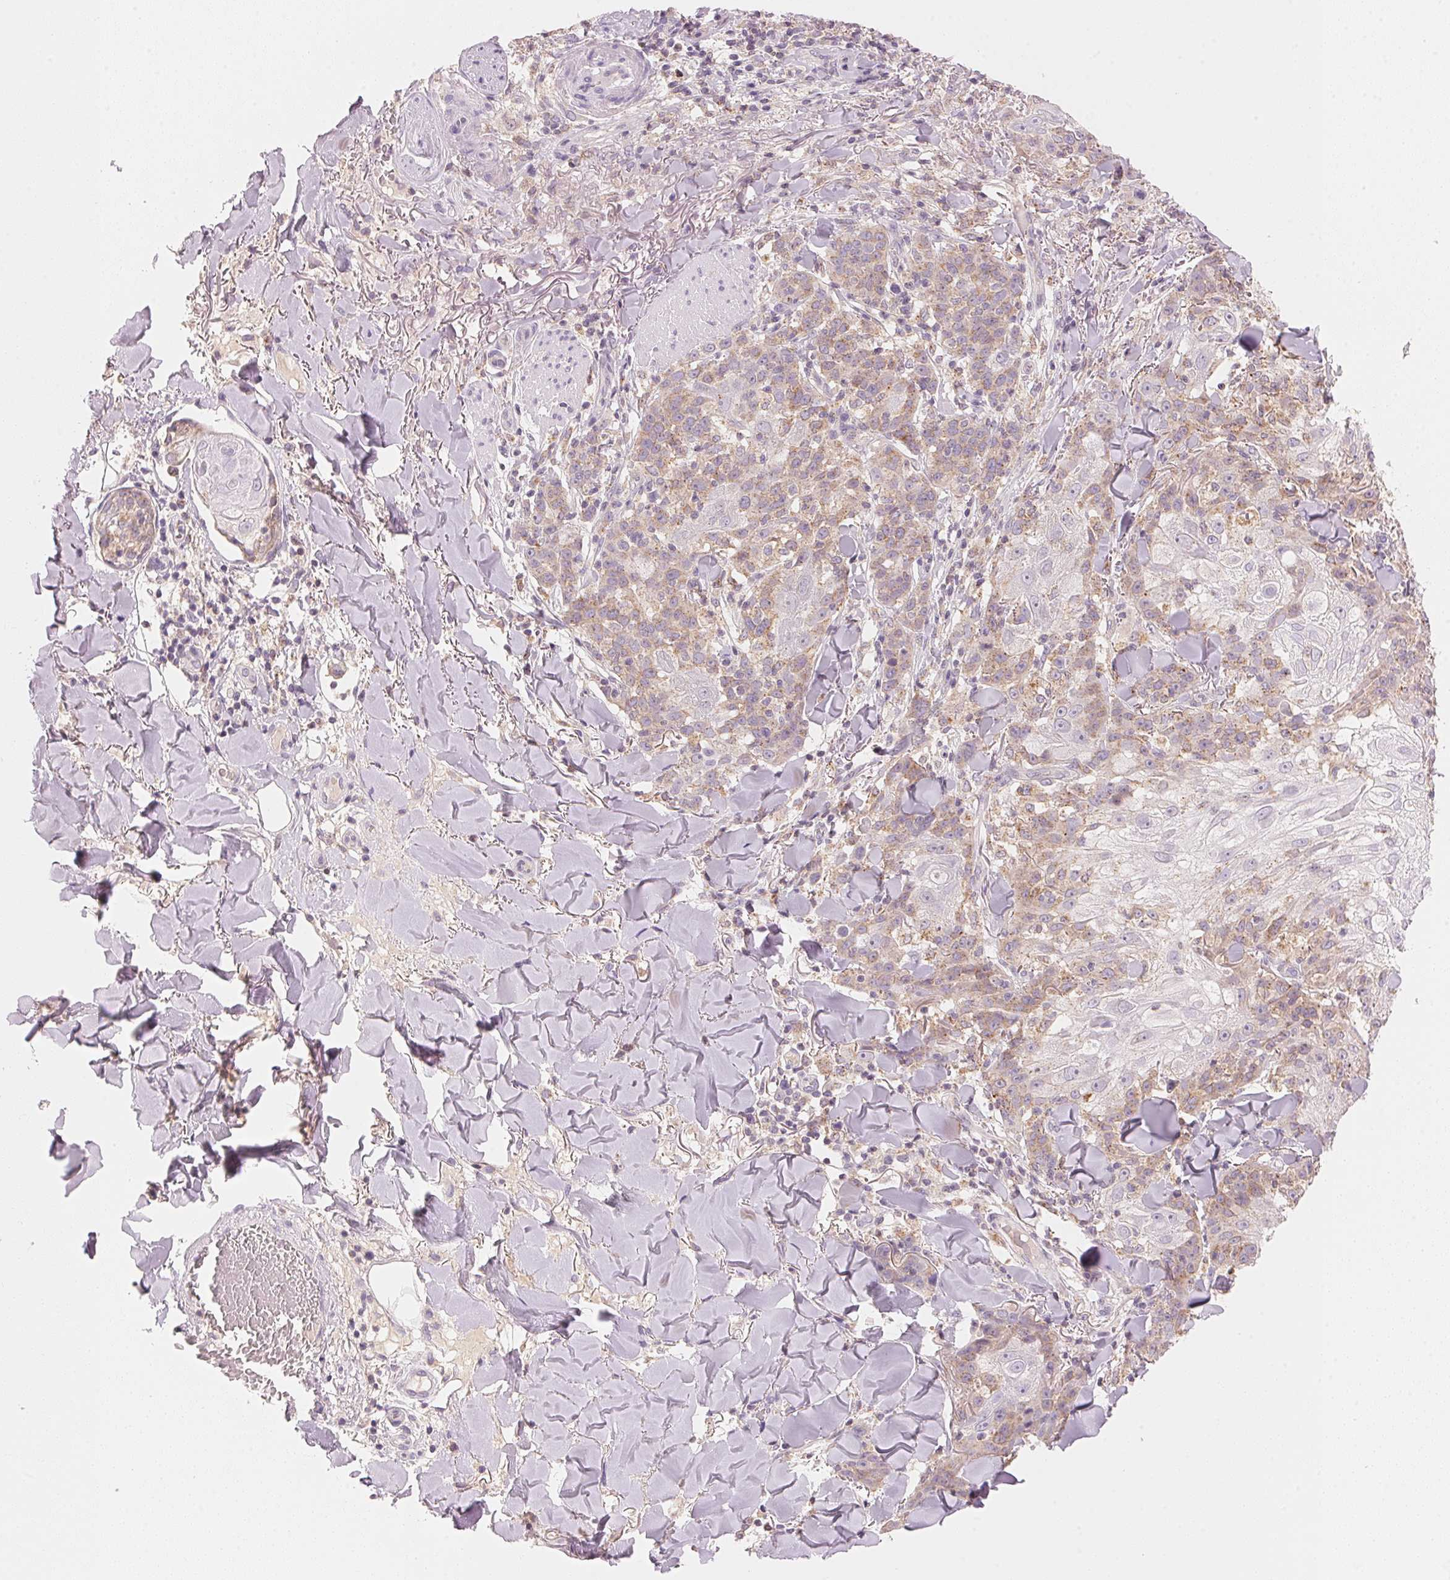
{"staining": {"intensity": "weak", "quantity": "25%-75%", "location": "cytoplasmic/membranous"}, "tissue": "skin cancer", "cell_type": "Tumor cells", "image_type": "cancer", "snomed": [{"axis": "morphology", "description": "Normal tissue, NOS"}, {"axis": "morphology", "description": "Squamous cell carcinoma, NOS"}, {"axis": "topography", "description": "Skin"}], "caption": "Human squamous cell carcinoma (skin) stained for a protein (brown) shows weak cytoplasmic/membranous positive expression in about 25%-75% of tumor cells.", "gene": "HOXB13", "patient": {"sex": "female", "age": 83}}